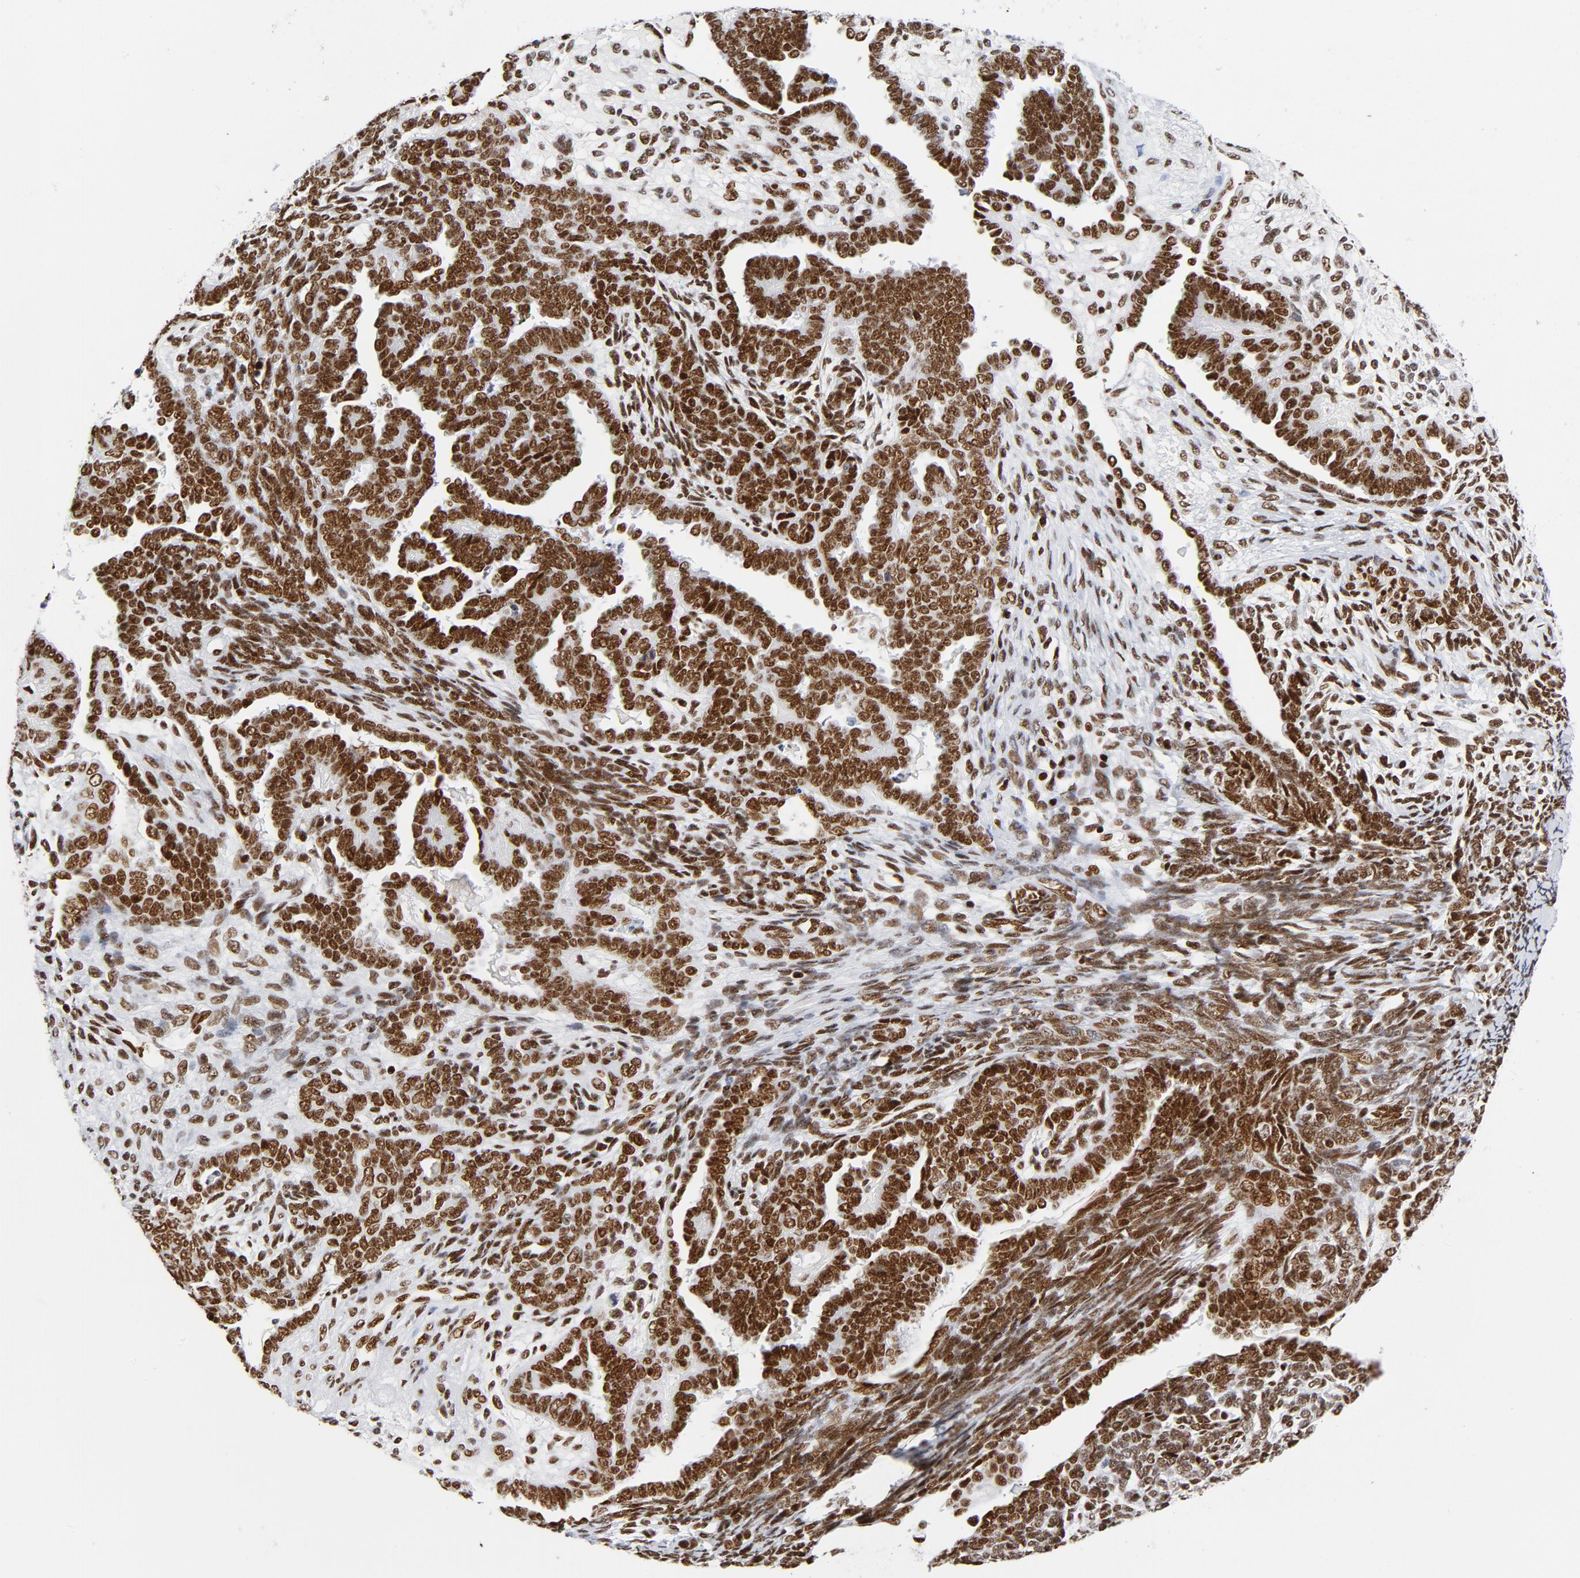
{"staining": {"intensity": "strong", "quantity": ">75%", "location": "nuclear"}, "tissue": "endometrial cancer", "cell_type": "Tumor cells", "image_type": "cancer", "snomed": [{"axis": "morphology", "description": "Neoplasm, malignant, NOS"}, {"axis": "topography", "description": "Endometrium"}], "caption": "Brown immunohistochemical staining in endometrial cancer (malignant neoplasm) displays strong nuclear expression in about >75% of tumor cells.", "gene": "XRCC5", "patient": {"sex": "female", "age": 74}}